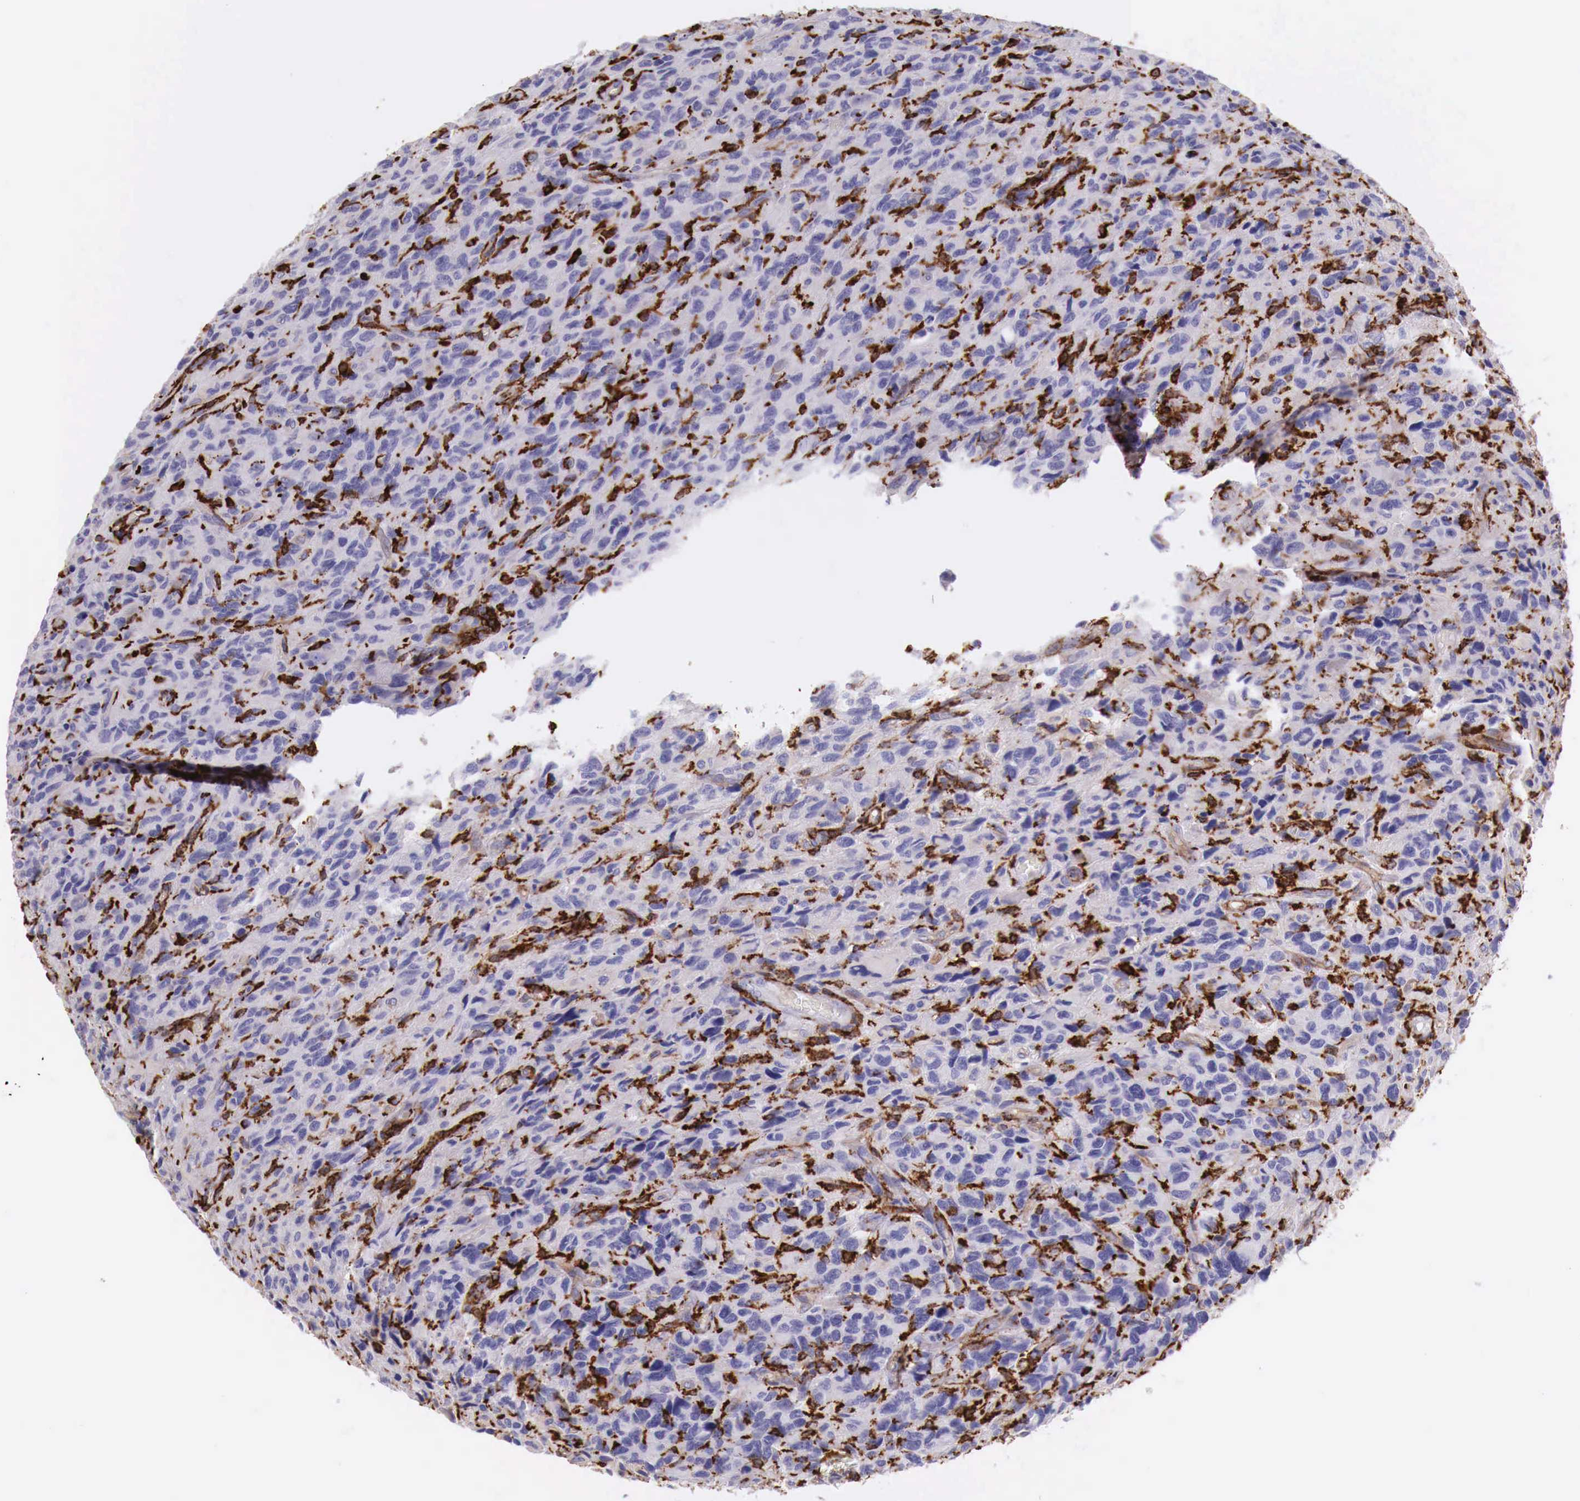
{"staining": {"intensity": "negative", "quantity": "none", "location": "none"}, "tissue": "glioma", "cell_type": "Tumor cells", "image_type": "cancer", "snomed": [{"axis": "morphology", "description": "Glioma, malignant, High grade"}, {"axis": "topography", "description": "Brain"}], "caption": "This is an immunohistochemistry (IHC) image of glioma. There is no expression in tumor cells.", "gene": "MSR1", "patient": {"sex": "female", "age": 60}}